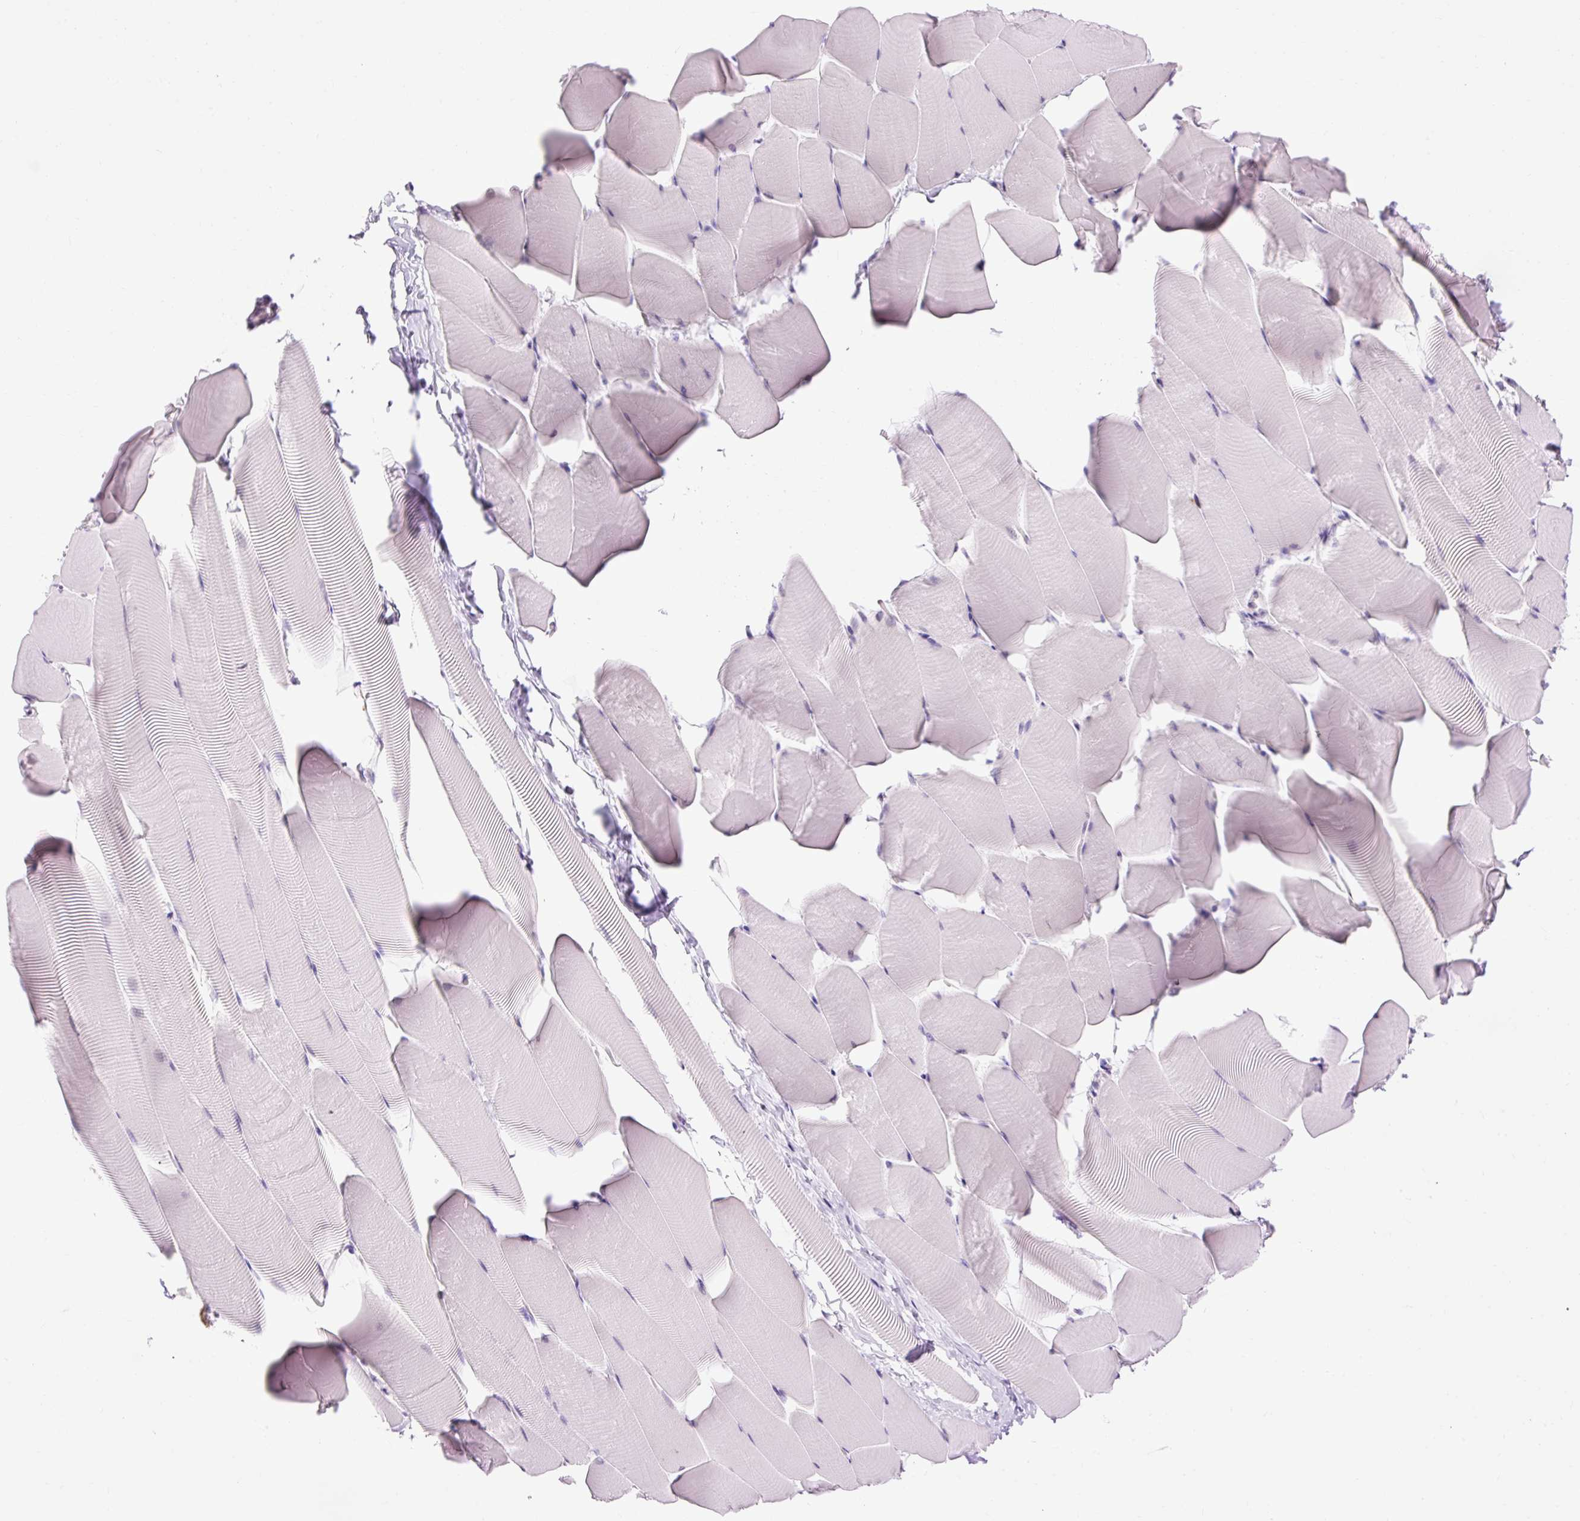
{"staining": {"intensity": "weak", "quantity": "<25%", "location": "nuclear"}, "tissue": "skeletal muscle", "cell_type": "Myocytes", "image_type": "normal", "snomed": [{"axis": "morphology", "description": "Normal tissue, NOS"}, {"axis": "topography", "description": "Skeletal muscle"}], "caption": "High power microscopy photomicrograph of an immunohistochemistry image of benign skeletal muscle, revealing no significant positivity in myocytes. (Brightfield microscopy of DAB (3,3'-diaminobenzidine) IHC at high magnification).", "gene": "LY86", "patient": {"sex": "male", "age": 25}}